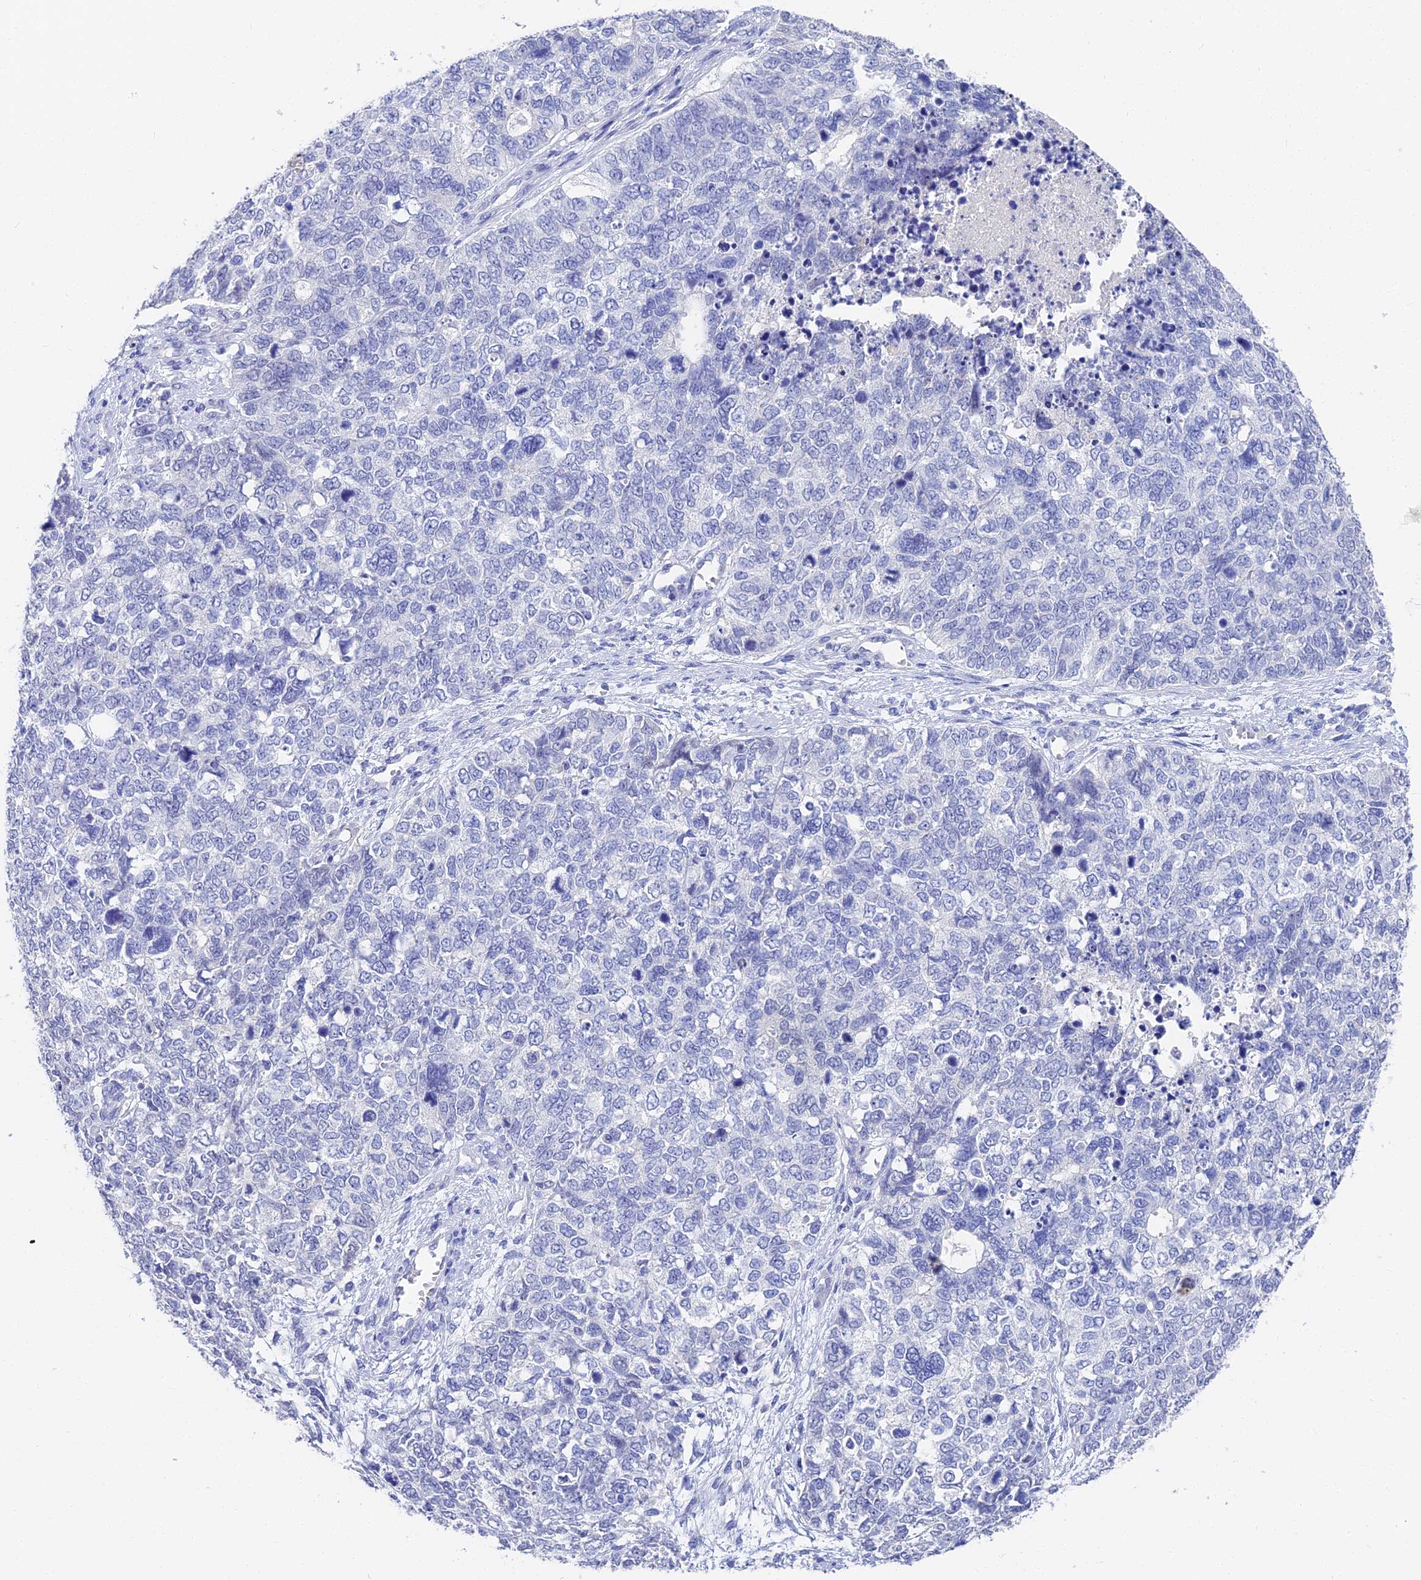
{"staining": {"intensity": "negative", "quantity": "none", "location": "none"}, "tissue": "cervical cancer", "cell_type": "Tumor cells", "image_type": "cancer", "snomed": [{"axis": "morphology", "description": "Squamous cell carcinoma, NOS"}, {"axis": "topography", "description": "Cervix"}], "caption": "There is no significant positivity in tumor cells of cervical cancer (squamous cell carcinoma).", "gene": "VPS33B", "patient": {"sex": "female", "age": 63}}